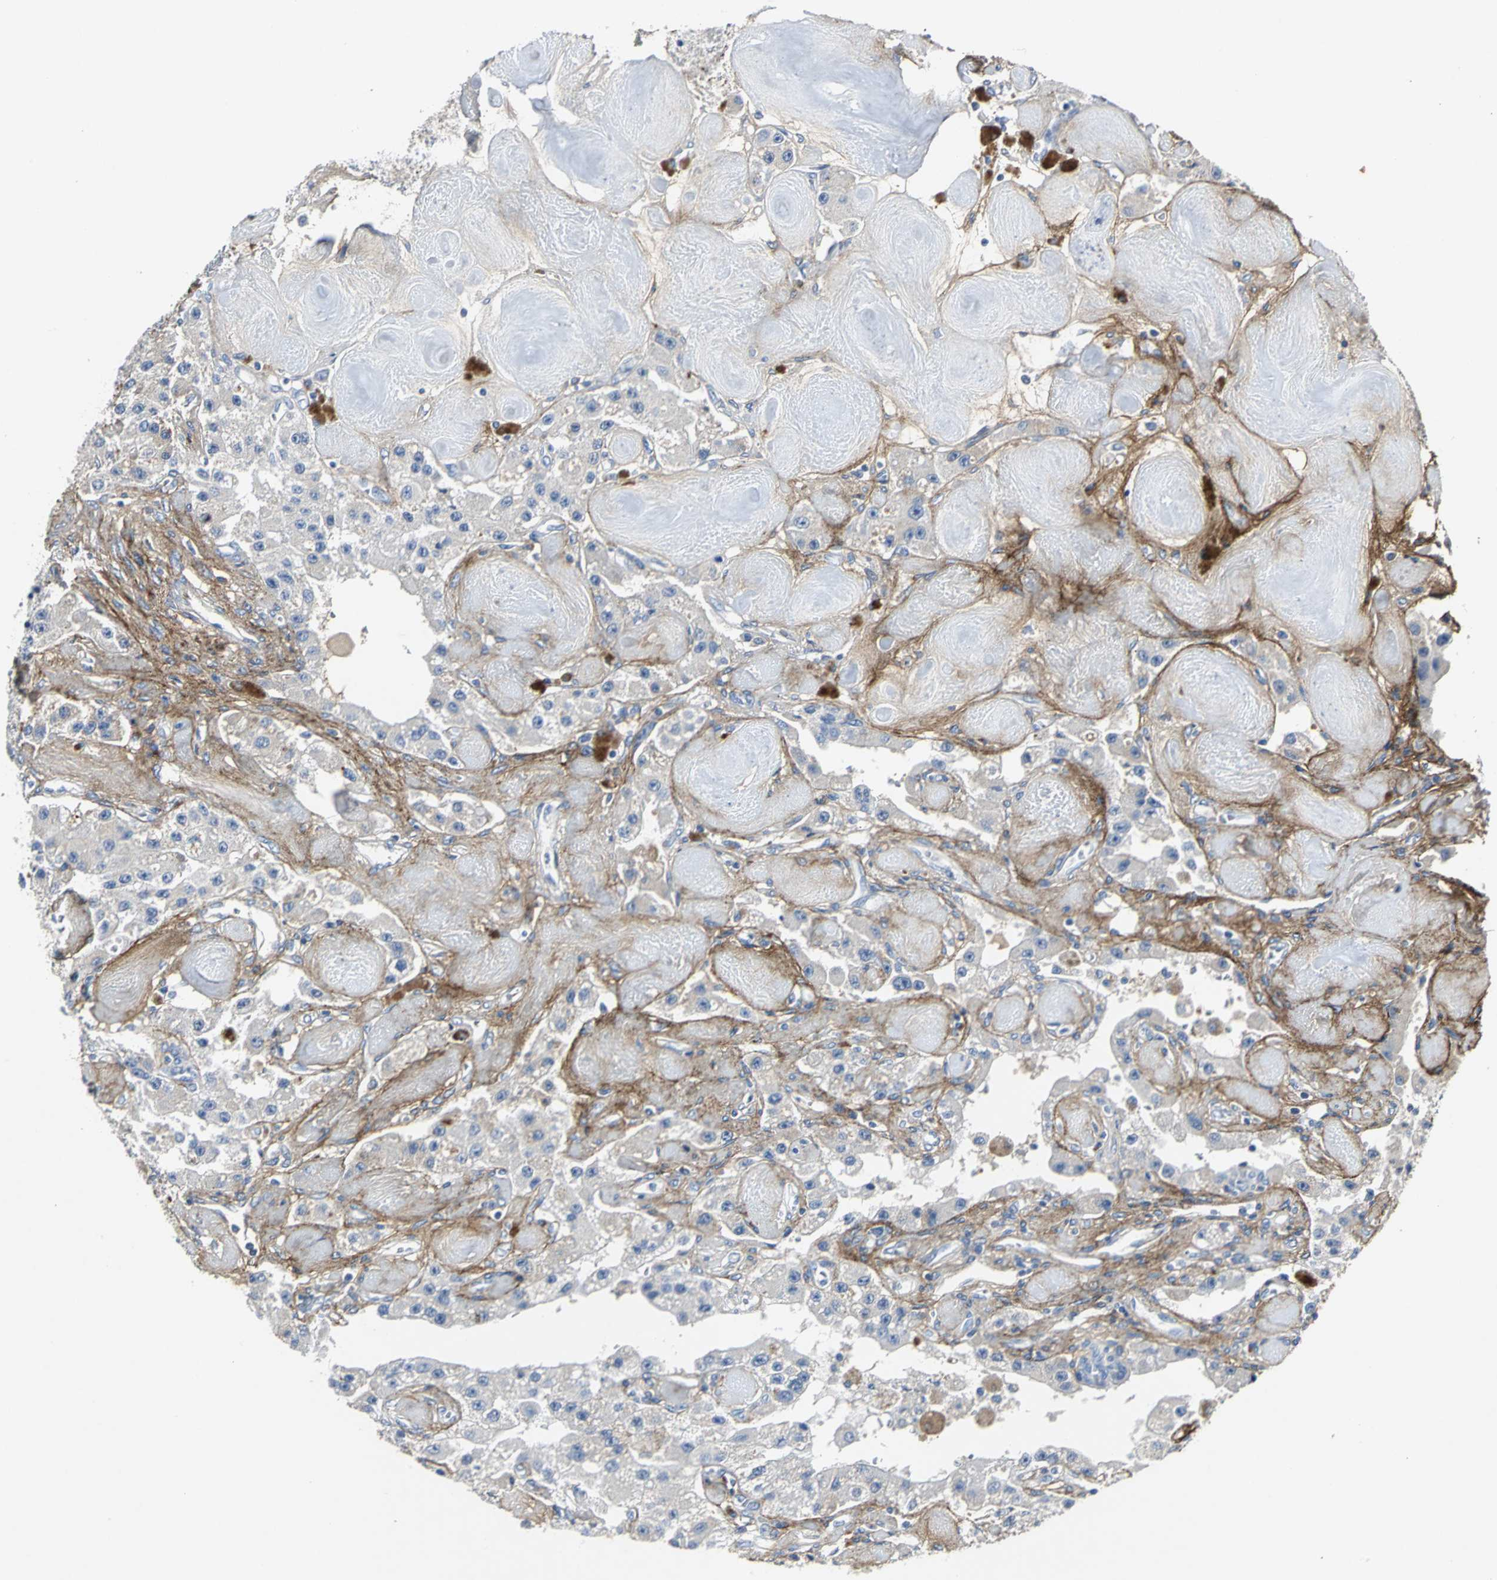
{"staining": {"intensity": "negative", "quantity": "none", "location": "none"}, "tissue": "carcinoid", "cell_type": "Tumor cells", "image_type": "cancer", "snomed": [{"axis": "morphology", "description": "Carcinoid, malignant, NOS"}, {"axis": "topography", "description": "Pancreas"}], "caption": "This is an immunohistochemistry image of malignant carcinoid. There is no positivity in tumor cells.", "gene": "EFNB3", "patient": {"sex": "male", "age": 41}}